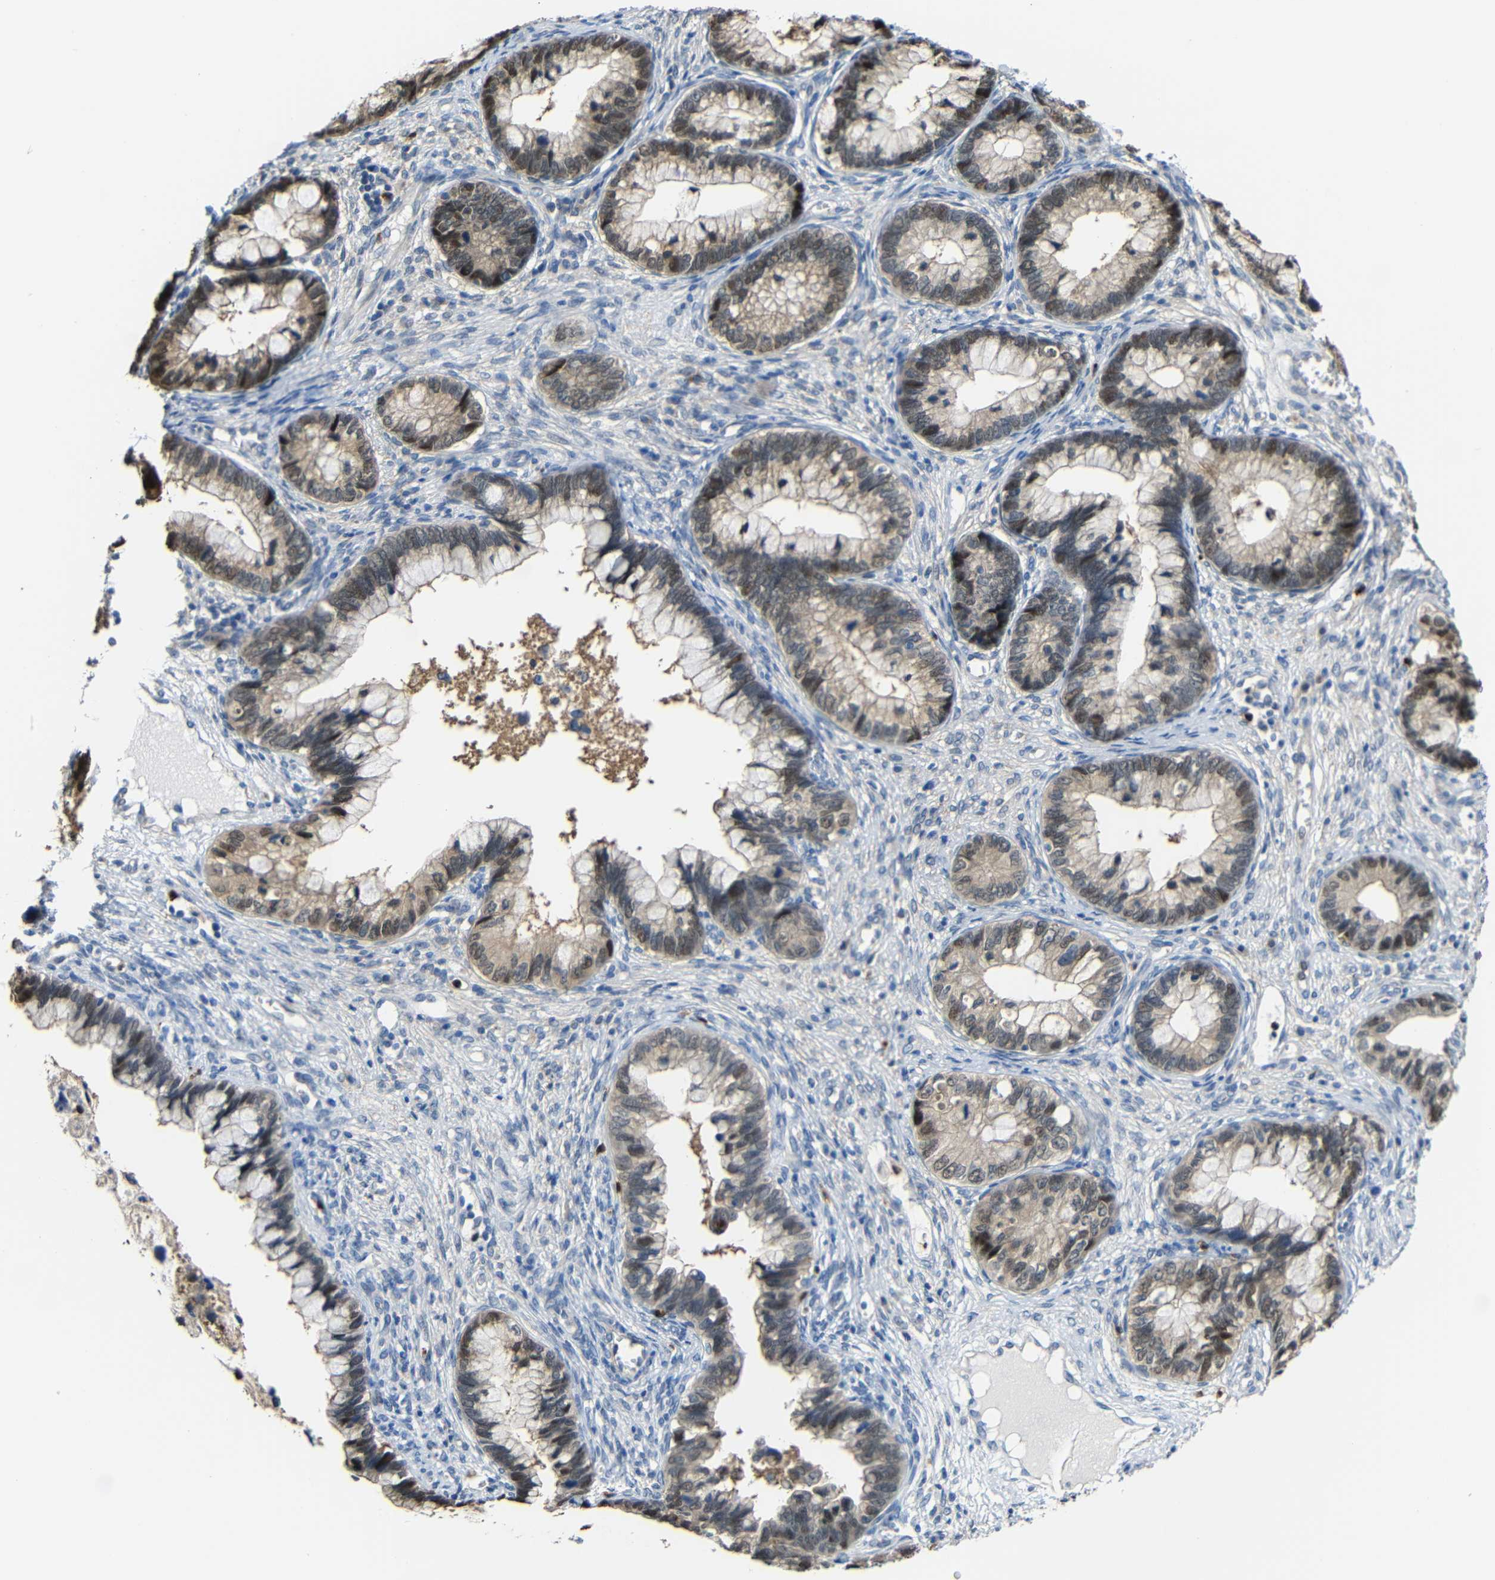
{"staining": {"intensity": "moderate", "quantity": "<25%", "location": "nuclear"}, "tissue": "cervical cancer", "cell_type": "Tumor cells", "image_type": "cancer", "snomed": [{"axis": "morphology", "description": "Adenocarcinoma, NOS"}, {"axis": "topography", "description": "Cervix"}], "caption": "Protein staining exhibits moderate nuclear expression in approximately <25% of tumor cells in cervical cancer (adenocarcinoma).", "gene": "STBD1", "patient": {"sex": "female", "age": 44}}